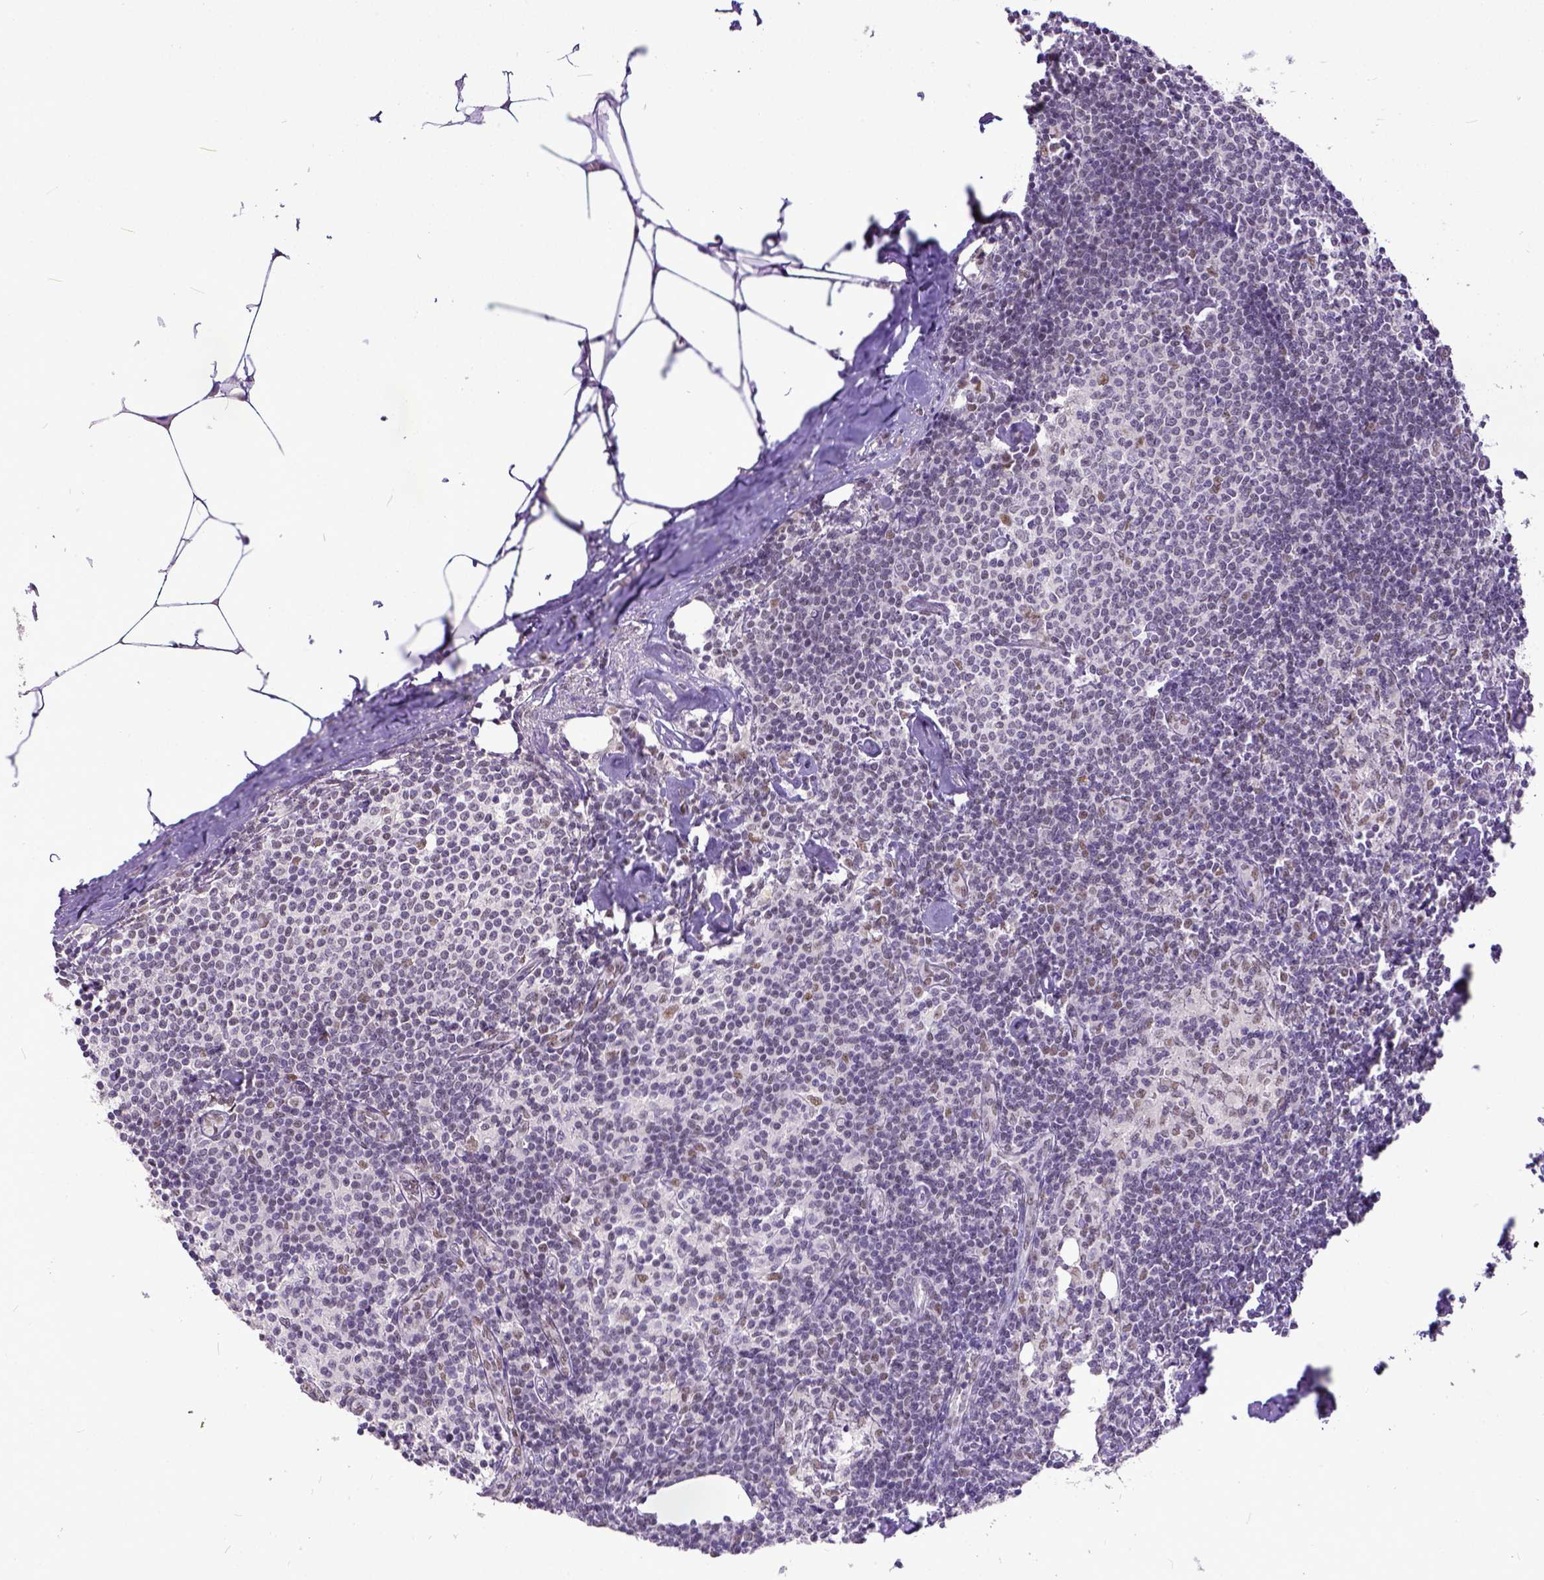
{"staining": {"intensity": "moderate", "quantity": "25%-75%", "location": "nuclear"}, "tissue": "lymph node", "cell_type": "Germinal center cells", "image_type": "normal", "snomed": [{"axis": "morphology", "description": "Normal tissue, NOS"}, {"axis": "topography", "description": "Lymph node"}], "caption": "Germinal center cells exhibit medium levels of moderate nuclear positivity in approximately 25%-75% of cells in normal lymph node.", "gene": "ERCC1", "patient": {"sex": "female", "age": 69}}